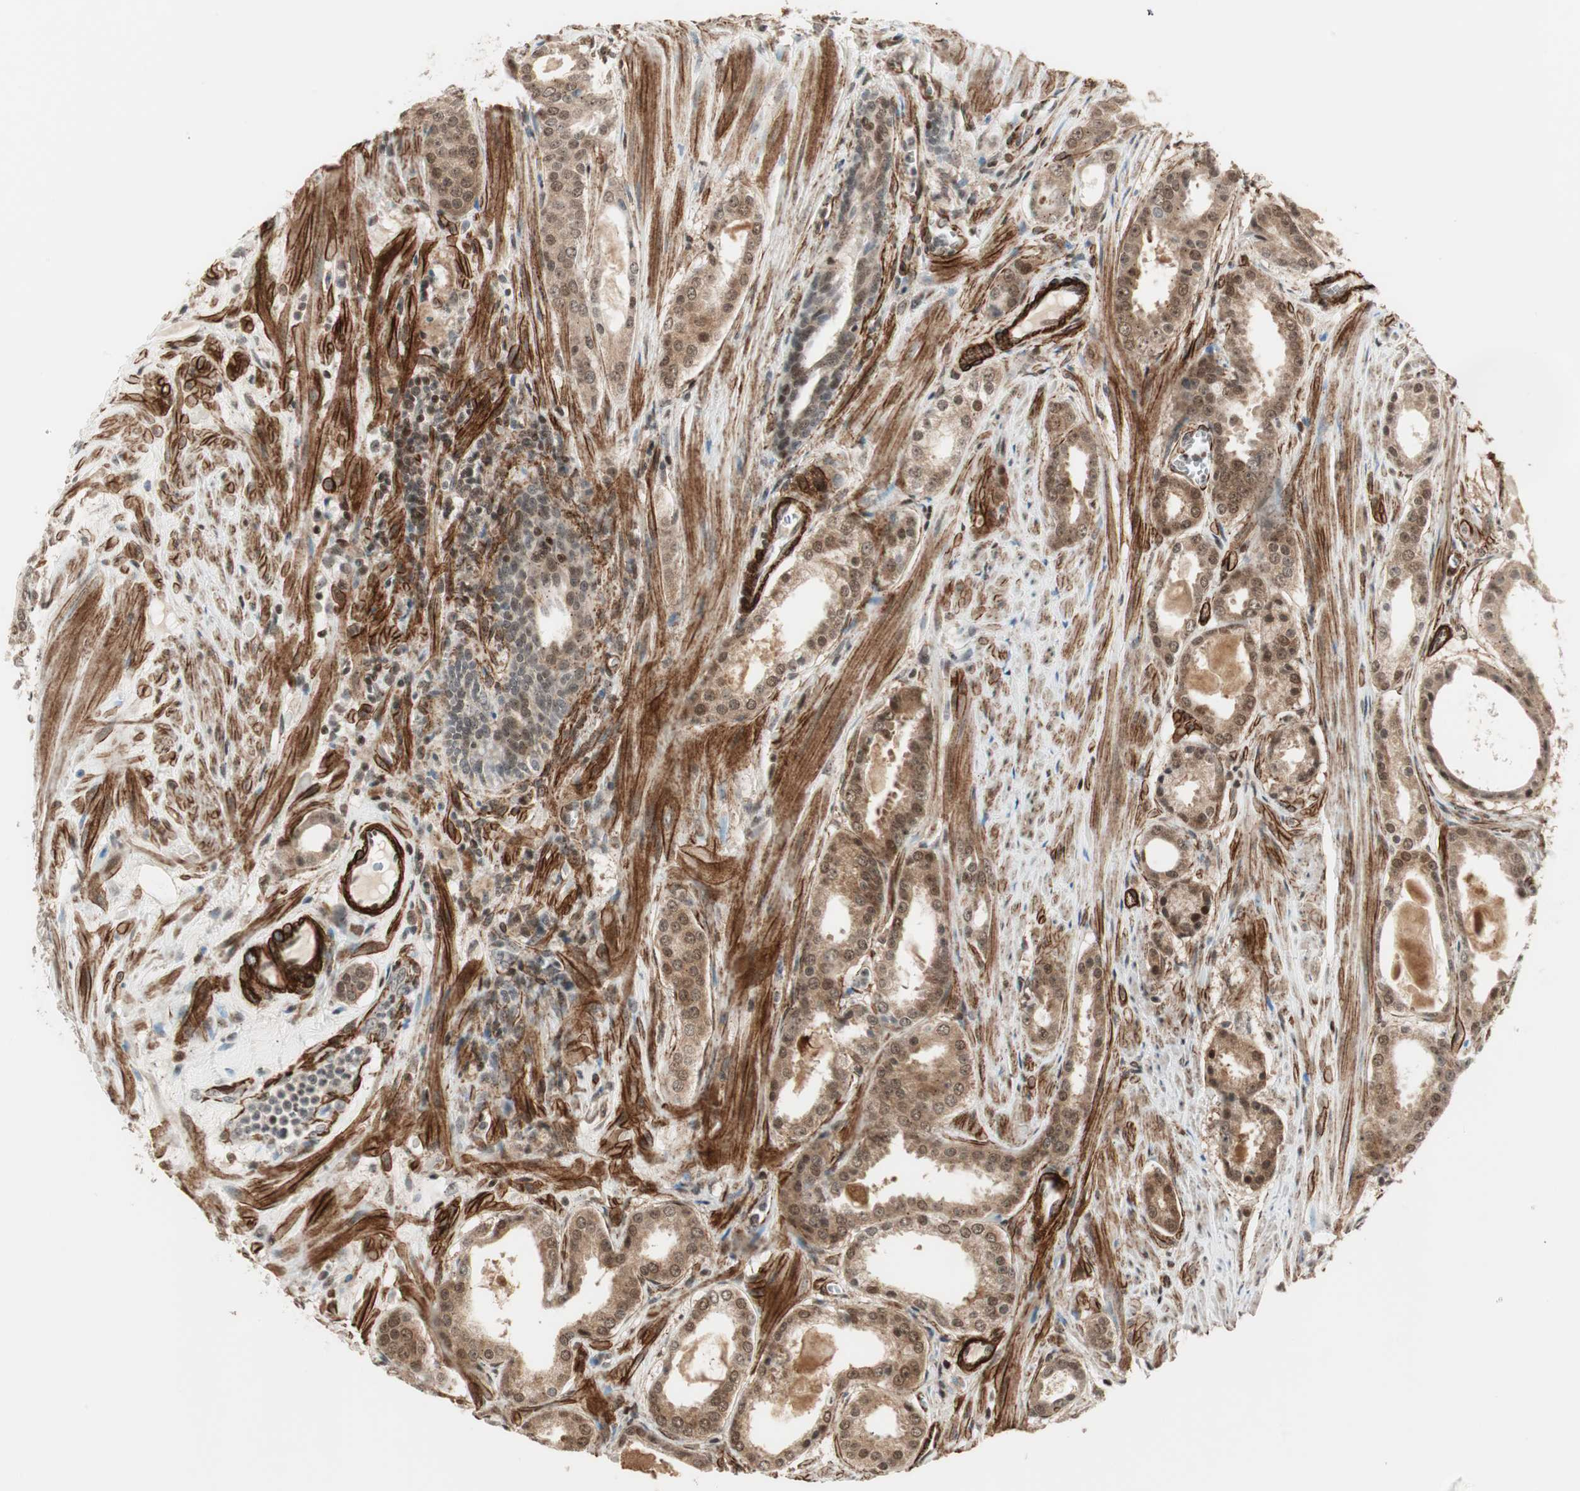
{"staining": {"intensity": "moderate", "quantity": ">75%", "location": "cytoplasmic/membranous,nuclear"}, "tissue": "prostate cancer", "cell_type": "Tumor cells", "image_type": "cancer", "snomed": [{"axis": "morphology", "description": "Adenocarcinoma, Low grade"}, {"axis": "topography", "description": "Prostate"}], "caption": "A medium amount of moderate cytoplasmic/membranous and nuclear staining is seen in about >75% of tumor cells in prostate adenocarcinoma (low-grade) tissue.", "gene": "CDK19", "patient": {"sex": "male", "age": 57}}